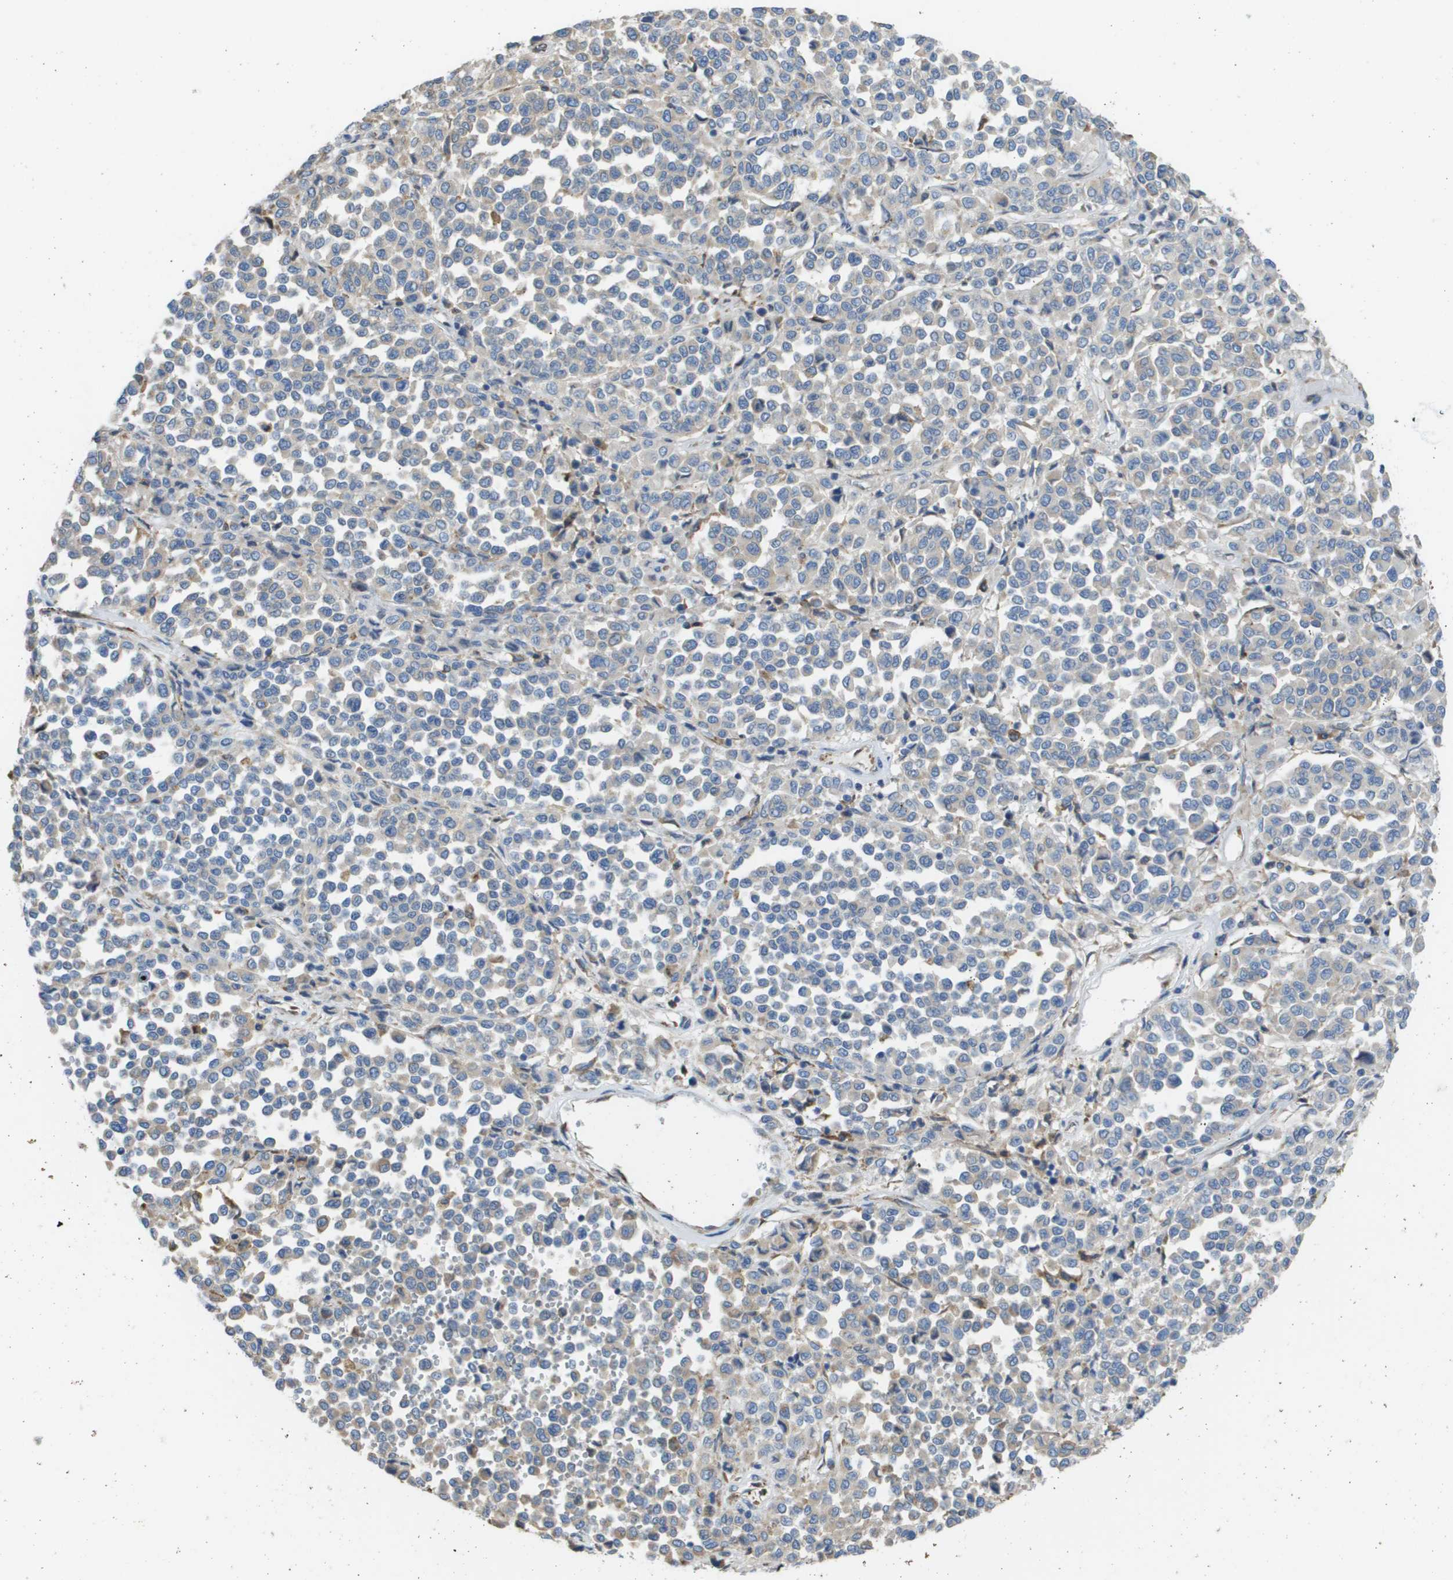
{"staining": {"intensity": "negative", "quantity": "none", "location": "none"}, "tissue": "melanoma", "cell_type": "Tumor cells", "image_type": "cancer", "snomed": [{"axis": "morphology", "description": "Malignant melanoma, Metastatic site"}, {"axis": "topography", "description": "Pancreas"}], "caption": "Micrograph shows no protein expression in tumor cells of malignant melanoma (metastatic site) tissue.", "gene": "SDR42E1", "patient": {"sex": "female", "age": 30}}